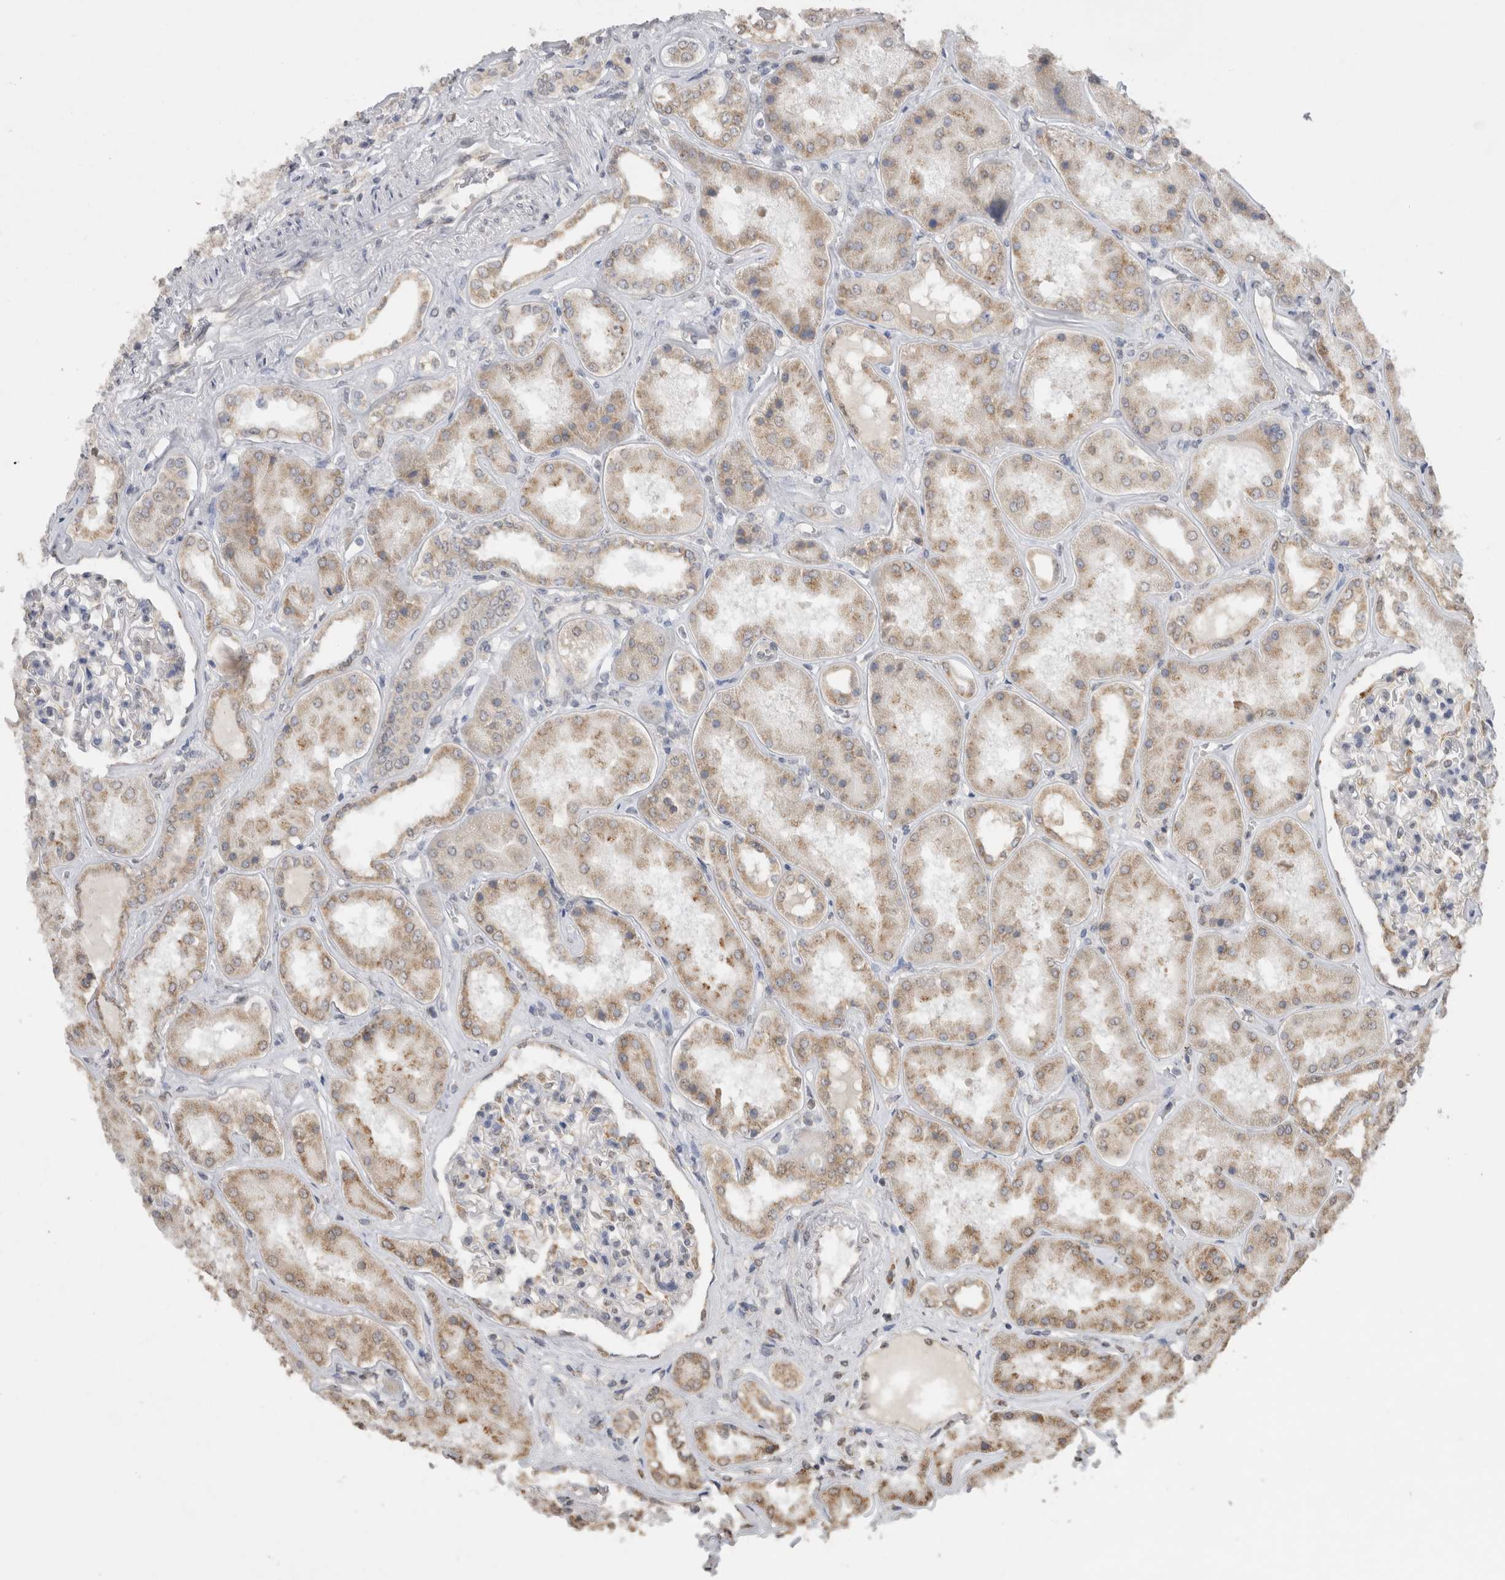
{"staining": {"intensity": "weak", "quantity": "<25%", "location": "cytoplasmic/membranous"}, "tissue": "kidney", "cell_type": "Cells in glomeruli", "image_type": "normal", "snomed": [{"axis": "morphology", "description": "Normal tissue, NOS"}, {"axis": "topography", "description": "Kidney"}], "caption": "This photomicrograph is of benign kidney stained with IHC to label a protein in brown with the nuclei are counter-stained blue. There is no expression in cells in glomeruli.", "gene": "NOMO1", "patient": {"sex": "female", "age": 56}}